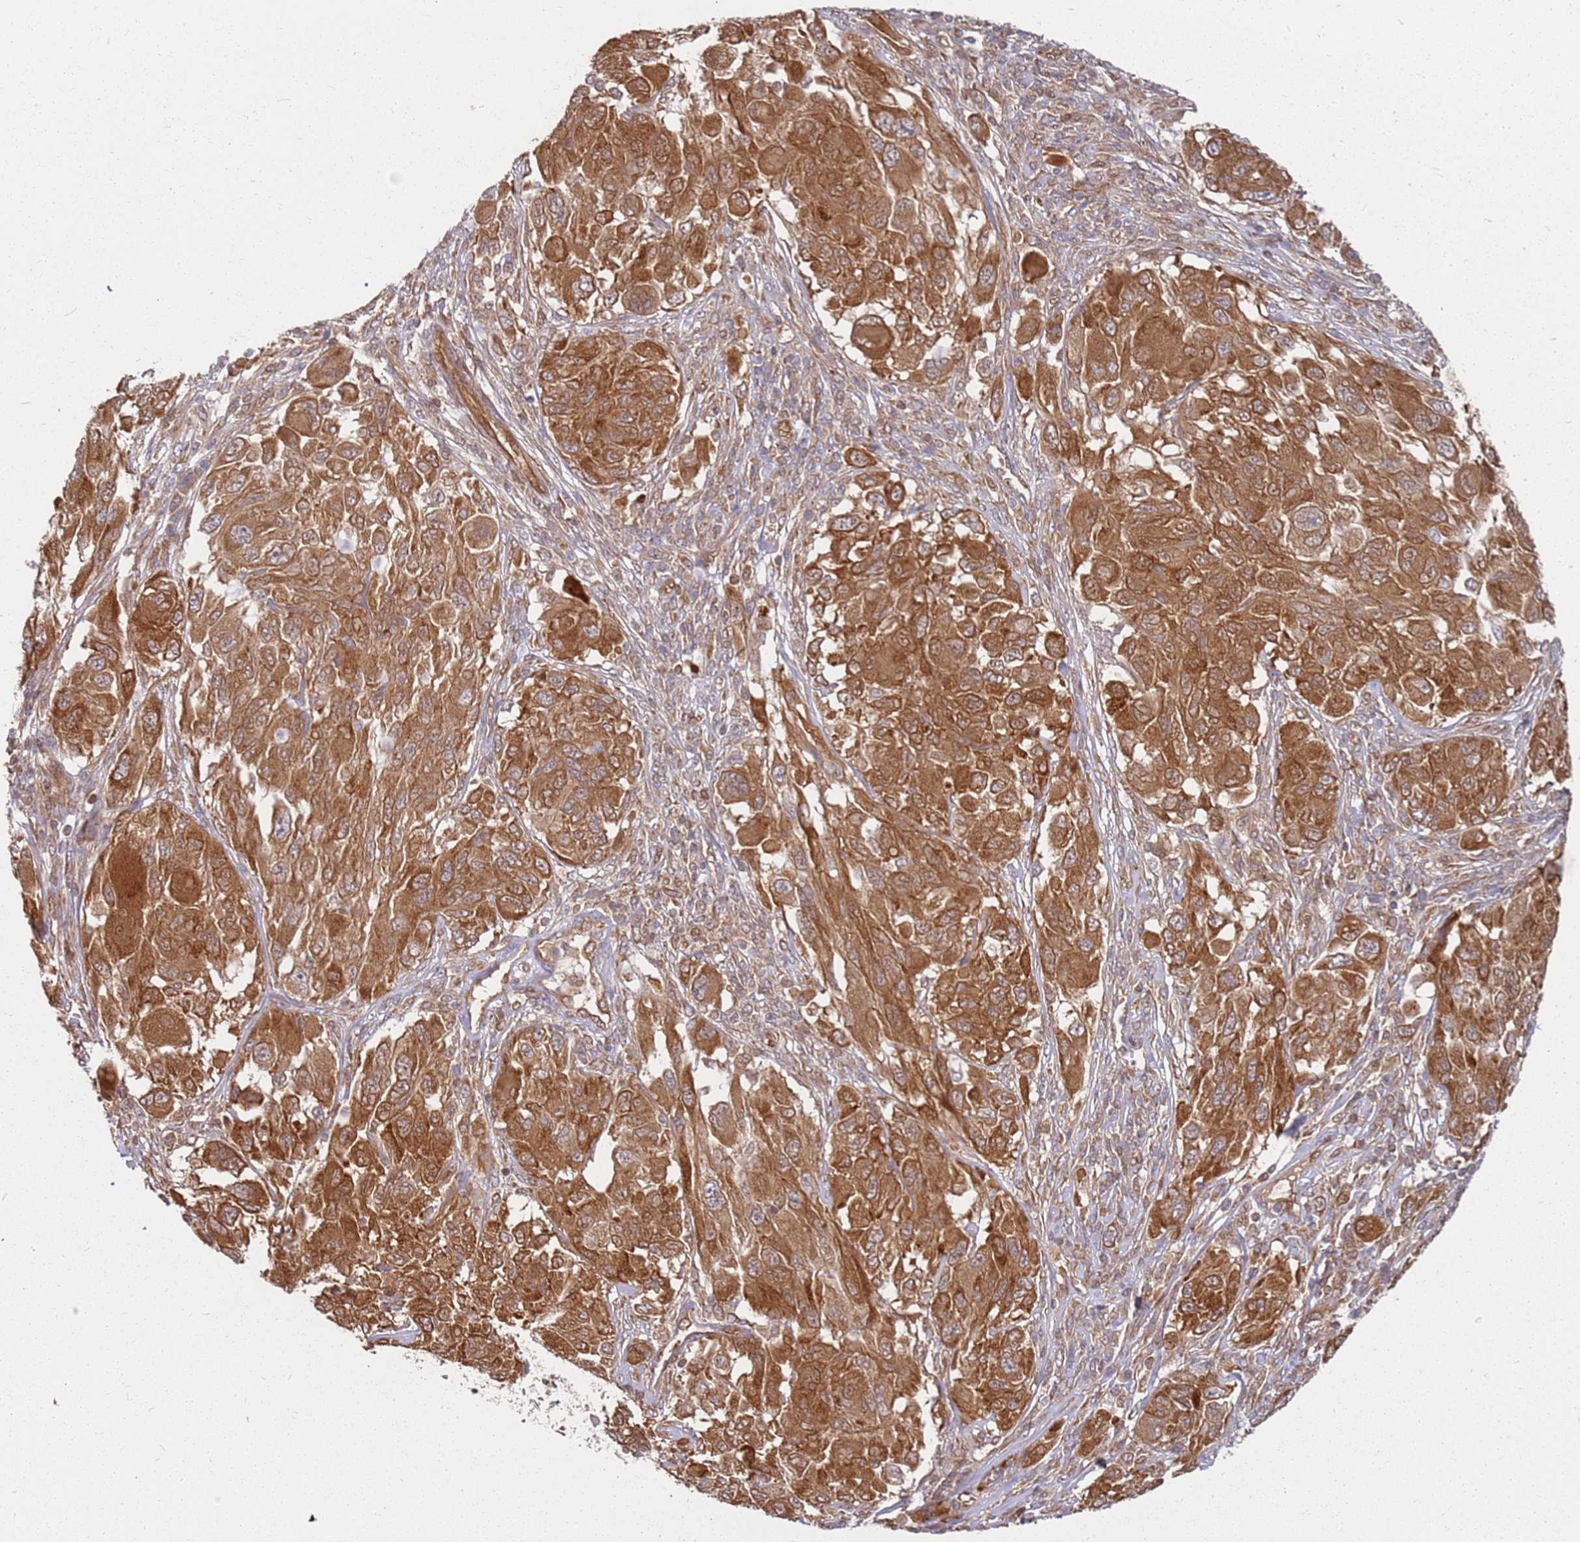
{"staining": {"intensity": "strong", "quantity": ">75%", "location": "cytoplasmic/membranous"}, "tissue": "melanoma", "cell_type": "Tumor cells", "image_type": "cancer", "snomed": [{"axis": "morphology", "description": "Malignant melanoma, NOS"}, {"axis": "topography", "description": "Skin"}], "caption": "Melanoma stained with a brown dye shows strong cytoplasmic/membranous positive staining in about >75% of tumor cells.", "gene": "NUDT14", "patient": {"sex": "female", "age": 91}}